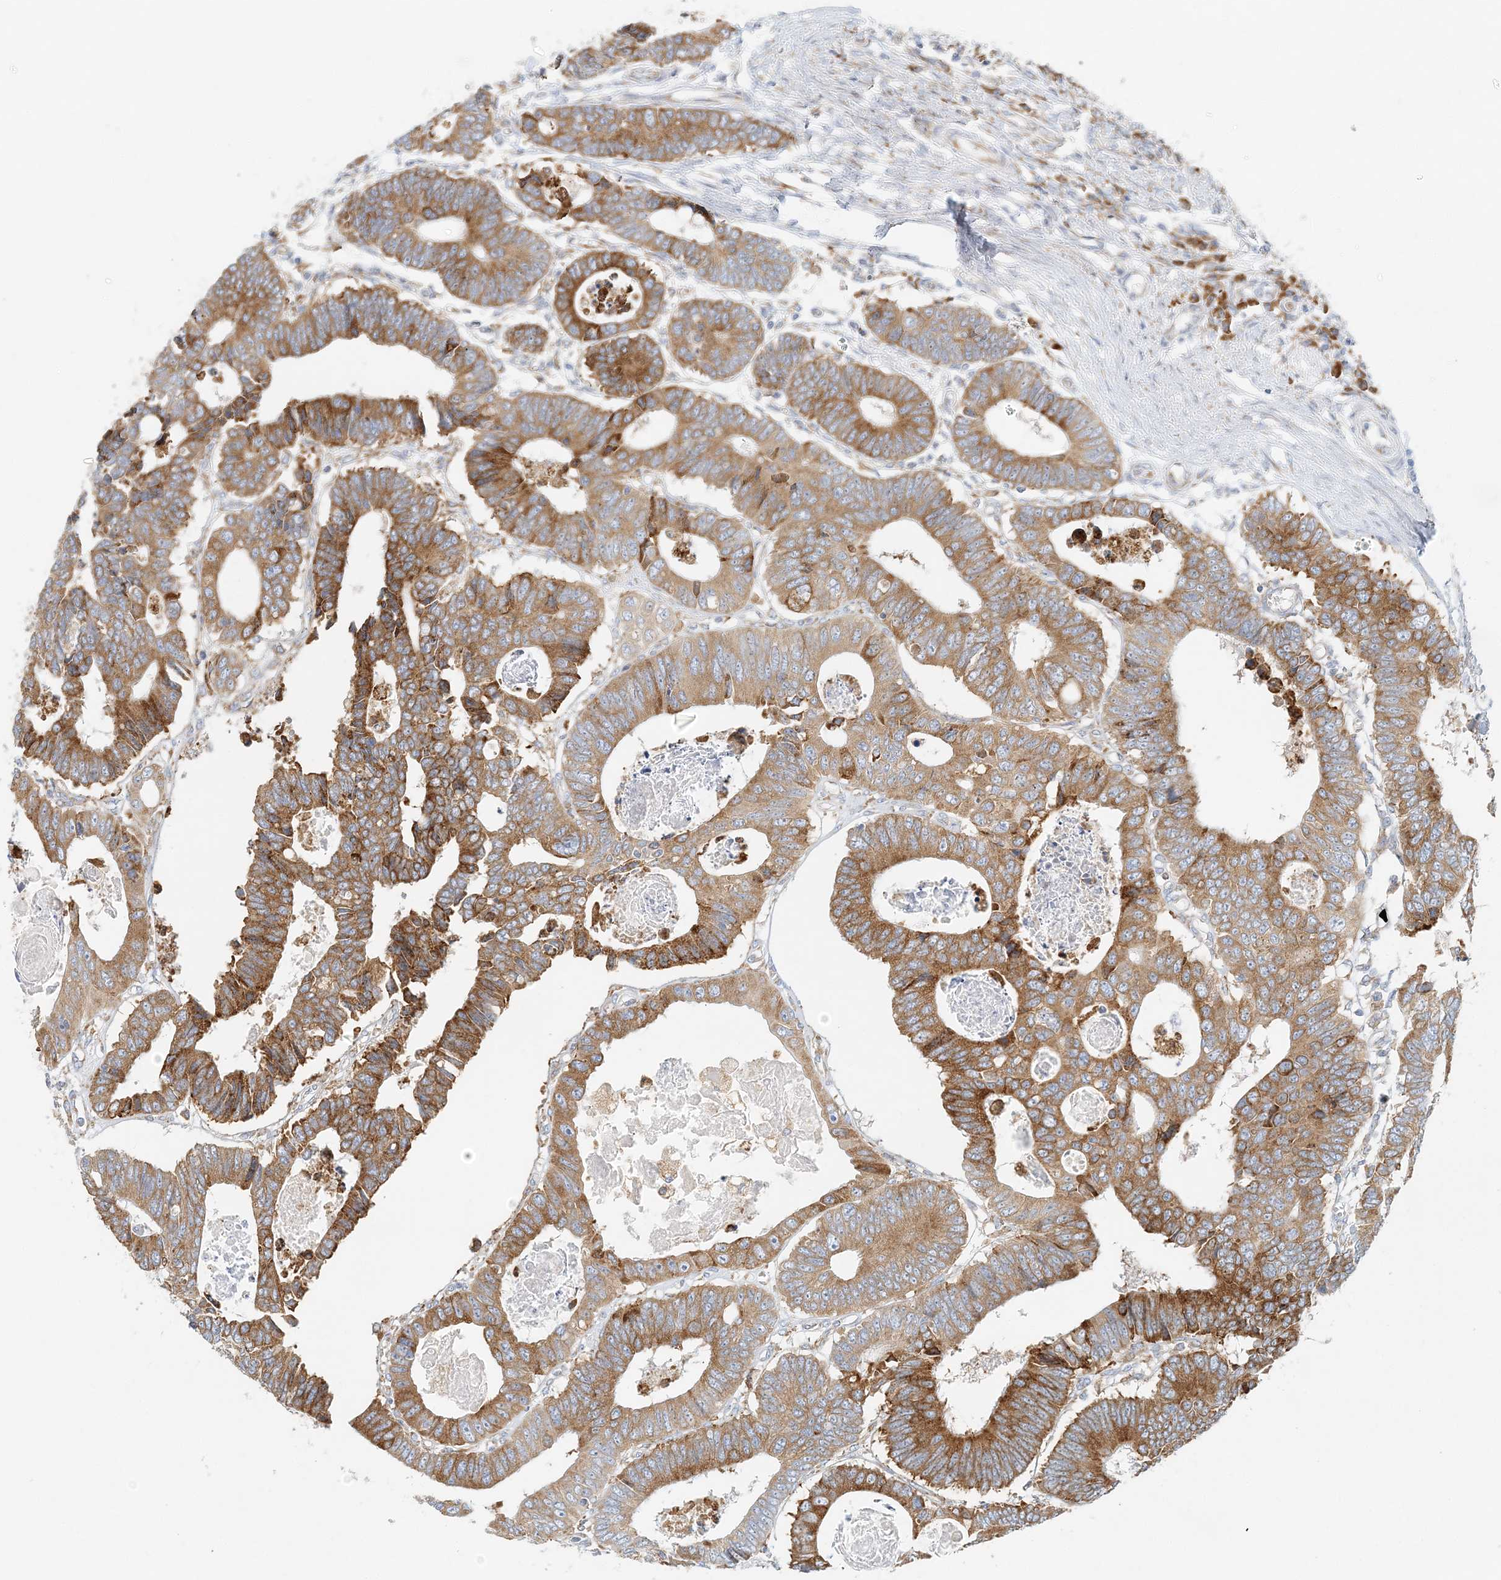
{"staining": {"intensity": "strong", "quantity": ">75%", "location": "cytoplasmic/membranous"}, "tissue": "colorectal cancer", "cell_type": "Tumor cells", "image_type": "cancer", "snomed": [{"axis": "morphology", "description": "Adenocarcinoma, NOS"}, {"axis": "topography", "description": "Rectum"}], "caption": "This is an image of immunohistochemistry (IHC) staining of colorectal cancer (adenocarcinoma), which shows strong positivity in the cytoplasmic/membranous of tumor cells.", "gene": "STK11IP", "patient": {"sex": "male", "age": 84}}